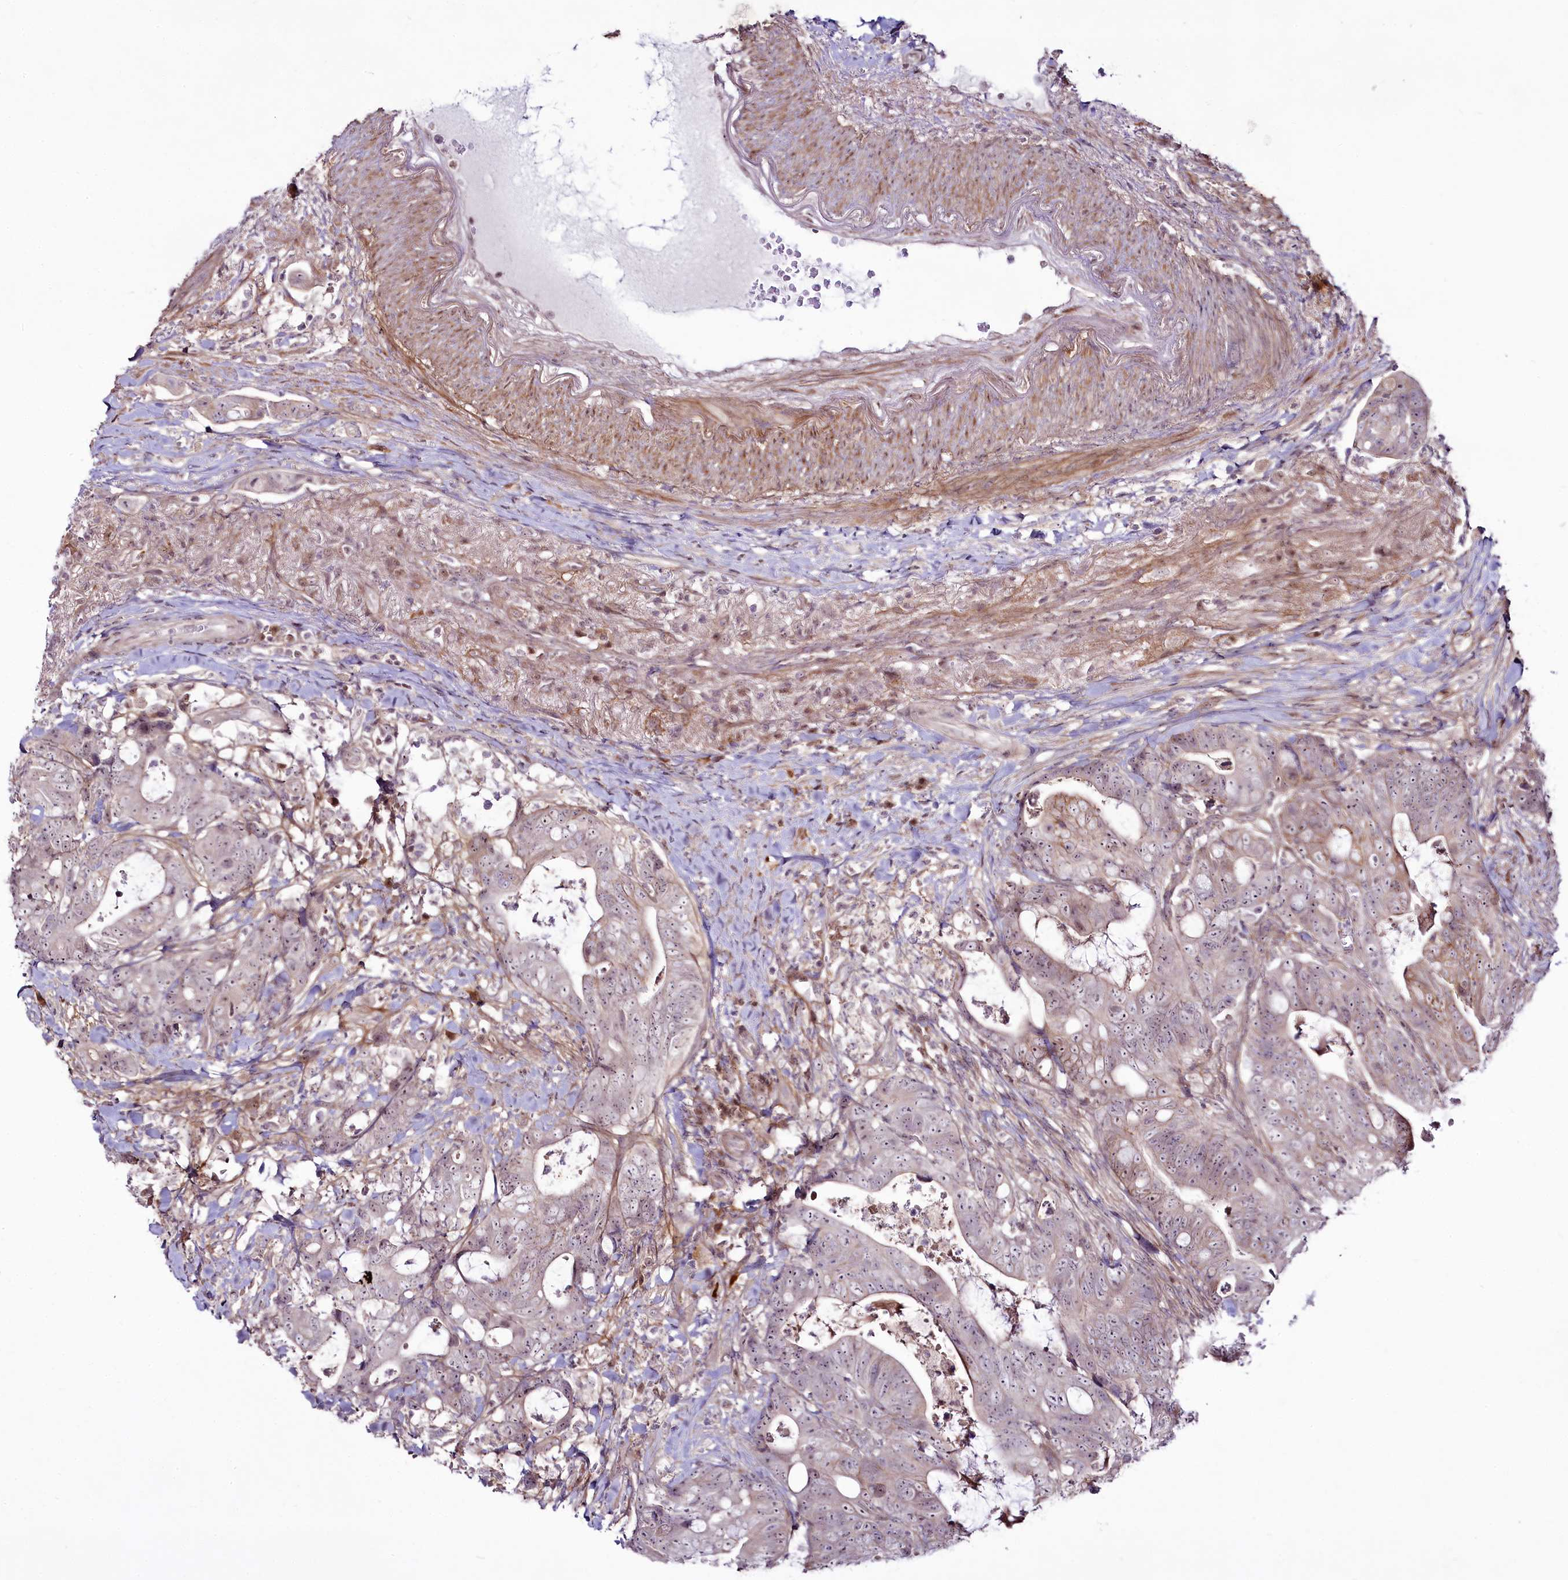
{"staining": {"intensity": "weak", "quantity": "25%-75%", "location": "nuclear"}, "tissue": "colorectal cancer", "cell_type": "Tumor cells", "image_type": "cancer", "snomed": [{"axis": "morphology", "description": "Adenocarcinoma, NOS"}, {"axis": "topography", "description": "Colon"}], "caption": "A low amount of weak nuclear staining is present in about 25%-75% of tumor cells in colorectal adenocarcinoma tissue. (DAB IHC with brightfield microscopy, high magnification).", "gene": "RSBN1", "patient": {"sex": "female", "age": 82}}